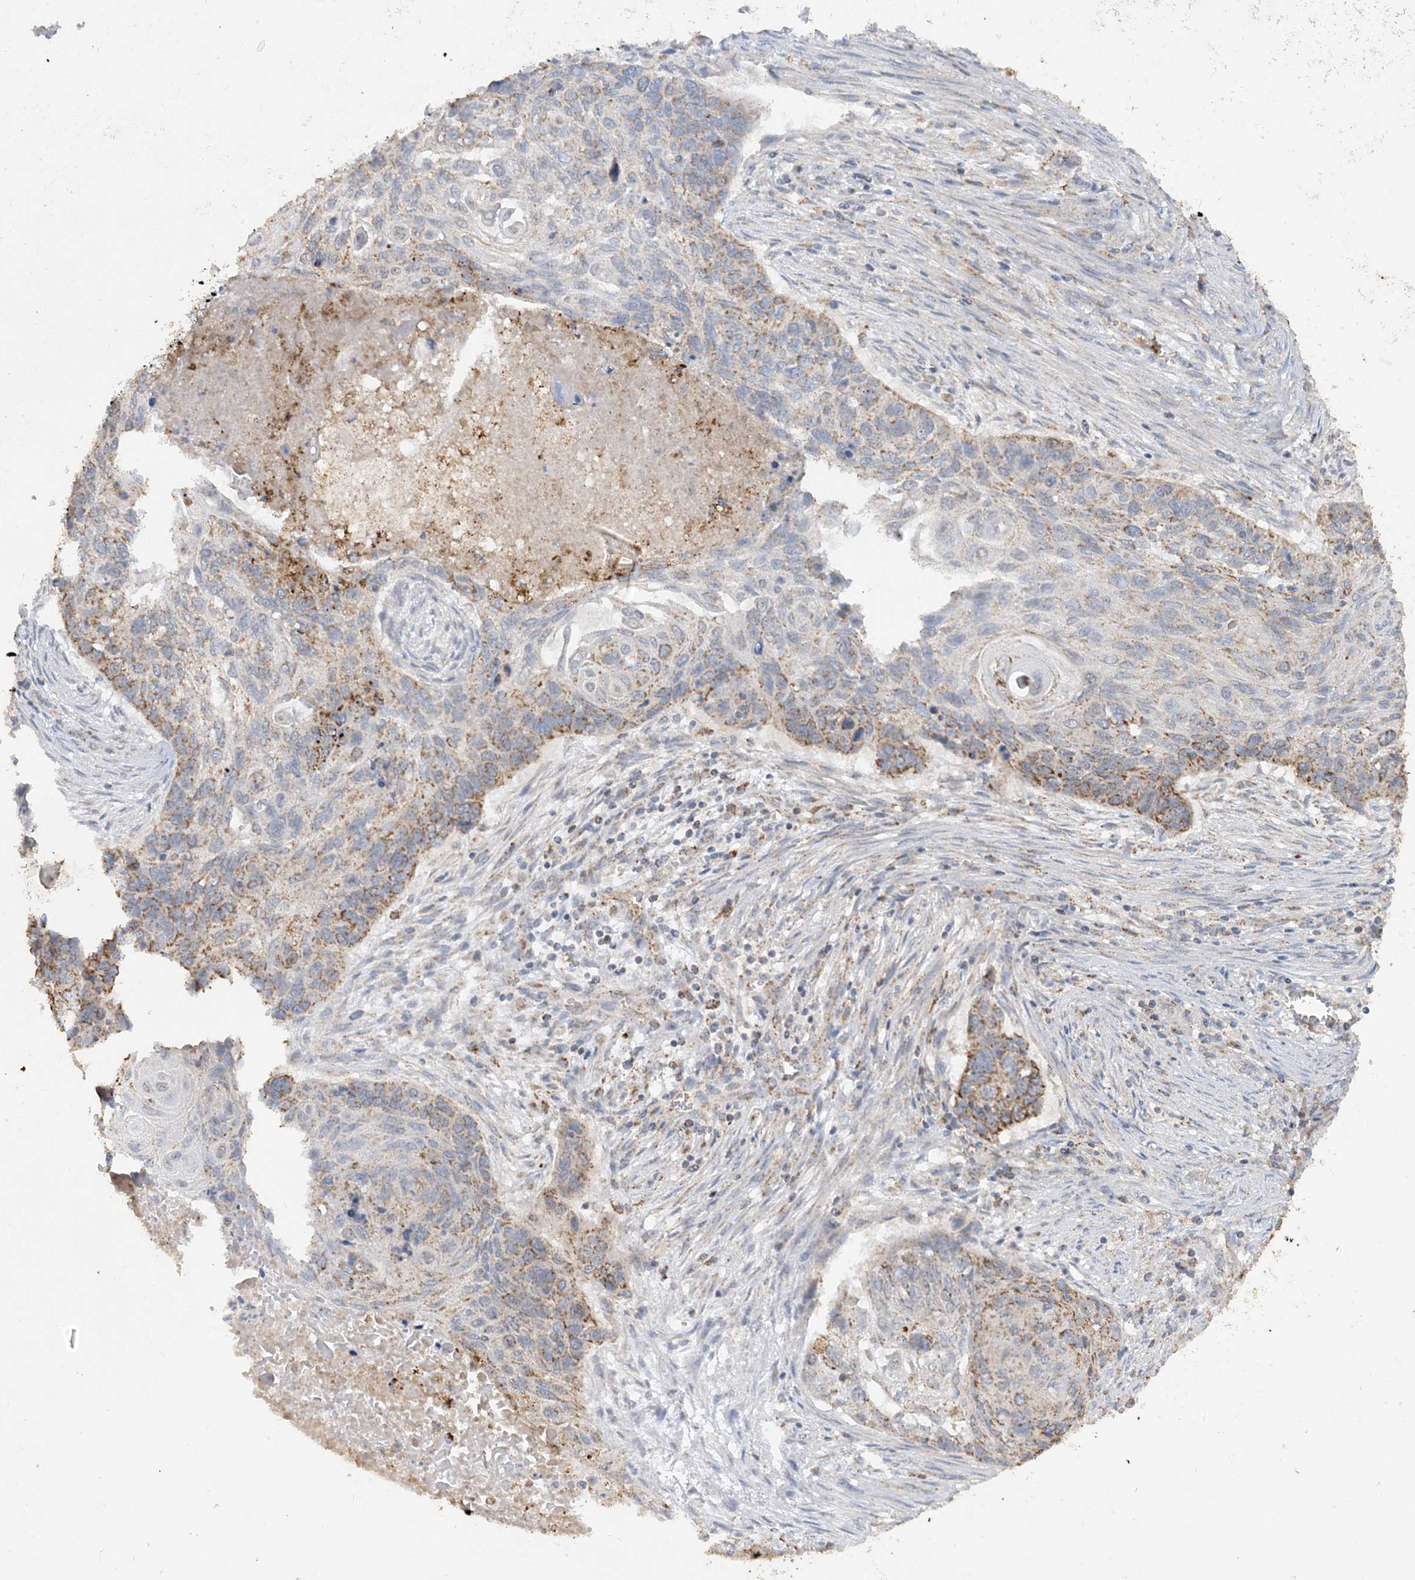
{"staining": {"intensity": "moderate", "quantity": "25%-75%", "location": "cytoplasmic/membranous"}, "tissue": "lung cancer", "cell_type": "Tumor cells", "image_type": "cancer", "snomed": [{"axis": "morphology", "description": "Squamous cell carcinoma, NOS"}, {"axis": "topography", "description": "Lung"}], "caption": "Lung squamous cell carcinoma stained with immunohistochemistry (IHC) reveals moderate cytoplasmic/membranous staining in about 25%-75% of tumor cells.", "gene": "SFMBT2", "patient": {"sex": "female", "age": 63}}